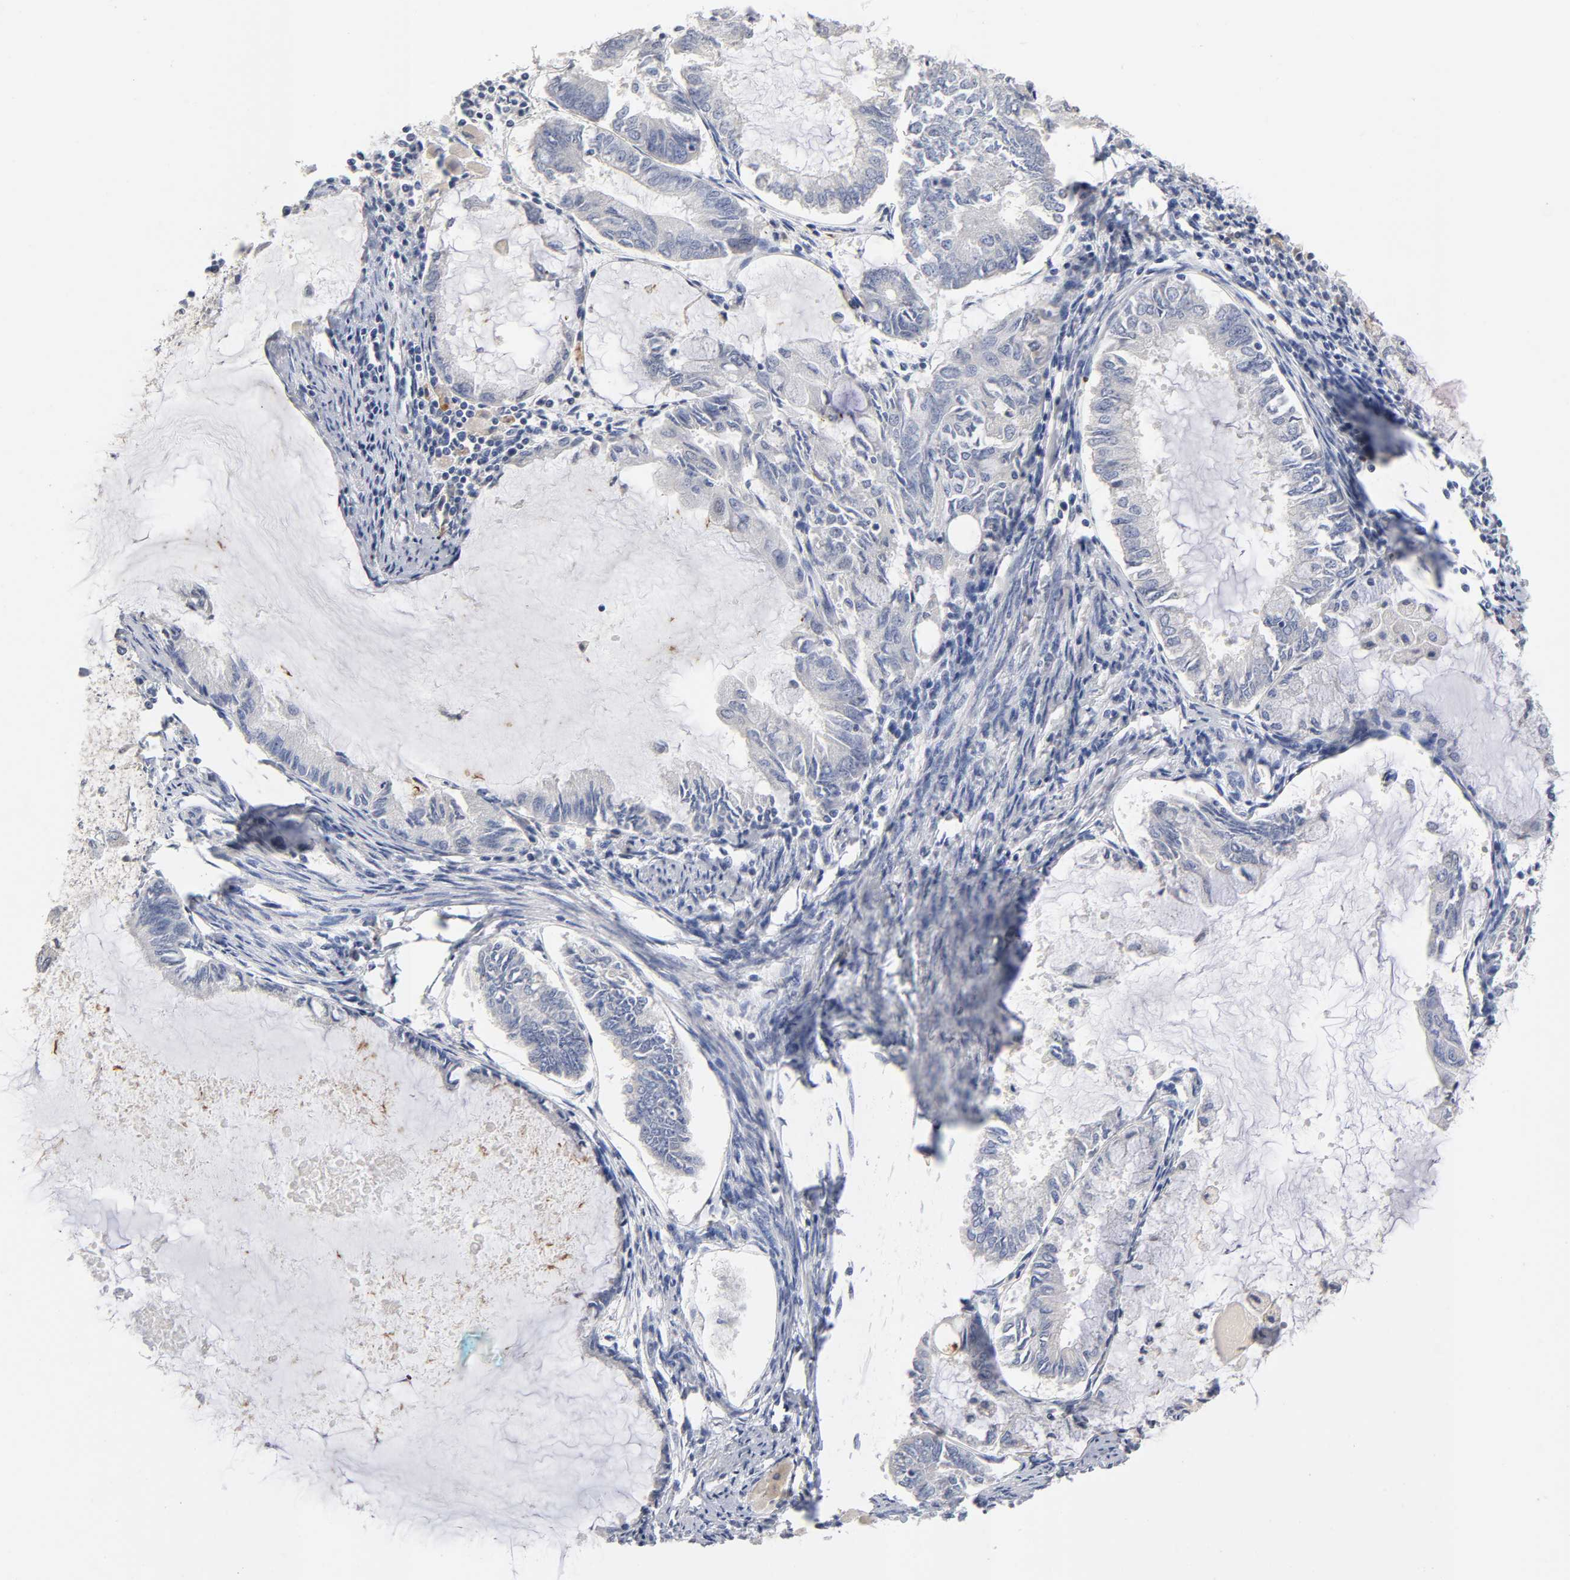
{"staining": {"intensity": "negative", "quantity": "none", "location": "none"}, "tissue": "endometrial cancer", "cell_type": "Tumor cells", "image_type": "cancer", "snomed": [{"axis": "morphology", "description": "Adenocarcinoma, NOS"}, {"axis": "topography", "description": "Endometrium"}], "caption": "IHC image of neoplastic tissue: human adenocarcinoma (endometrial) stained with DAB displays no significant protein staining in tumor cells.", "gene": "OVOL1", "patient": {"sex": "female", "age": 86}}